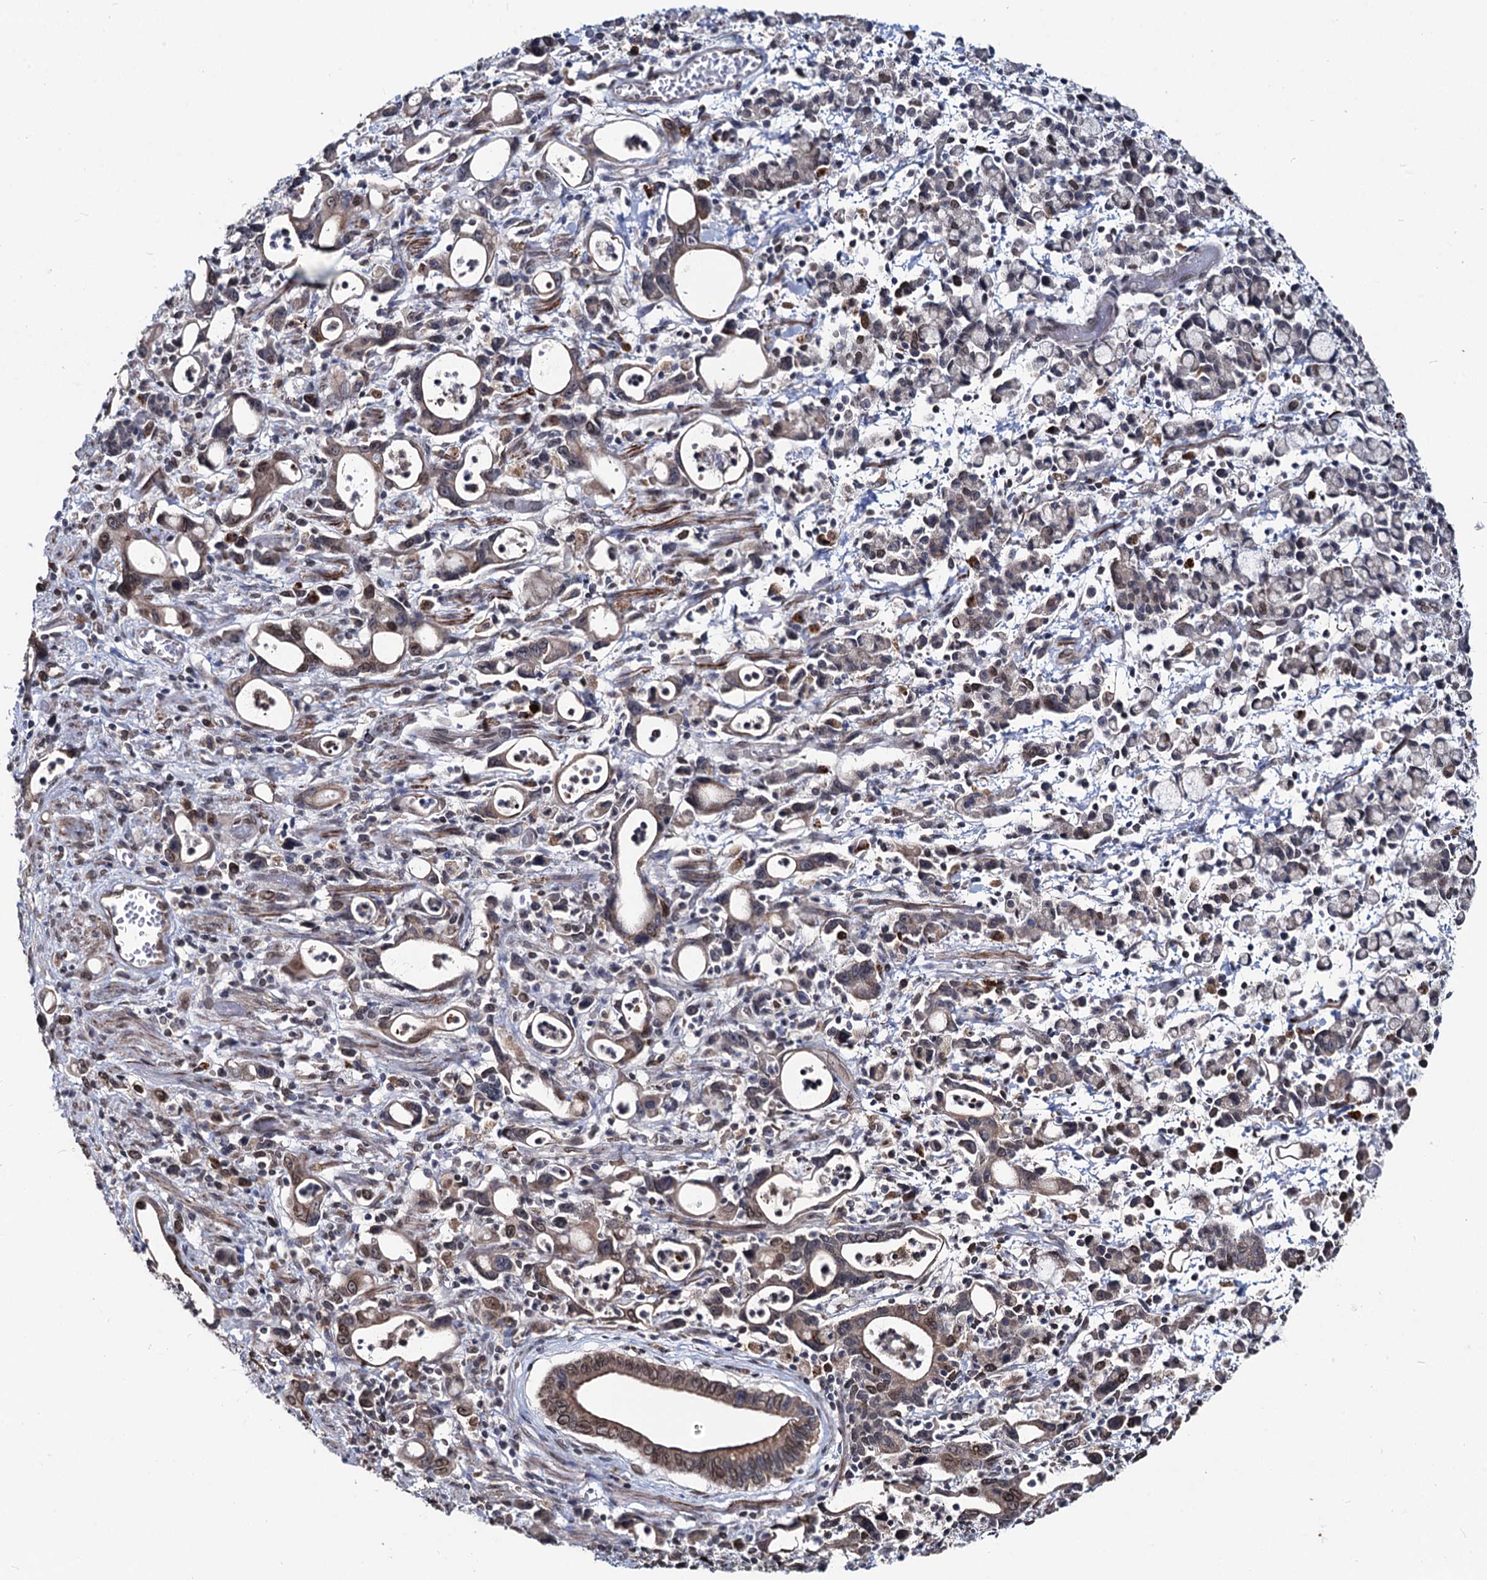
{"staining": {"intensity": "moderate", "quantity": "<25%", "location": "cytoplasmic/membranous,nuclear"}, "tissue": "stomach cancer", "cell_type": "Tumor cells", "image_type": "cancer", "snomed": [{"axis": "morphology", "description": "Adenocarcinoma, NOS"}, {"axis": "topography", "description": "Stomach, lower"}], "caption": "This histopathology image demonstrates immunohistochemistry (IHC) staining of human stomach cancer (adenocarcinoma), with low moderate cytoplasmic/membranous and nuclear expression in approximately <25% of tumor cells.", "gene": "RNF6", "patient": {"sex": "female", "age": 43}}